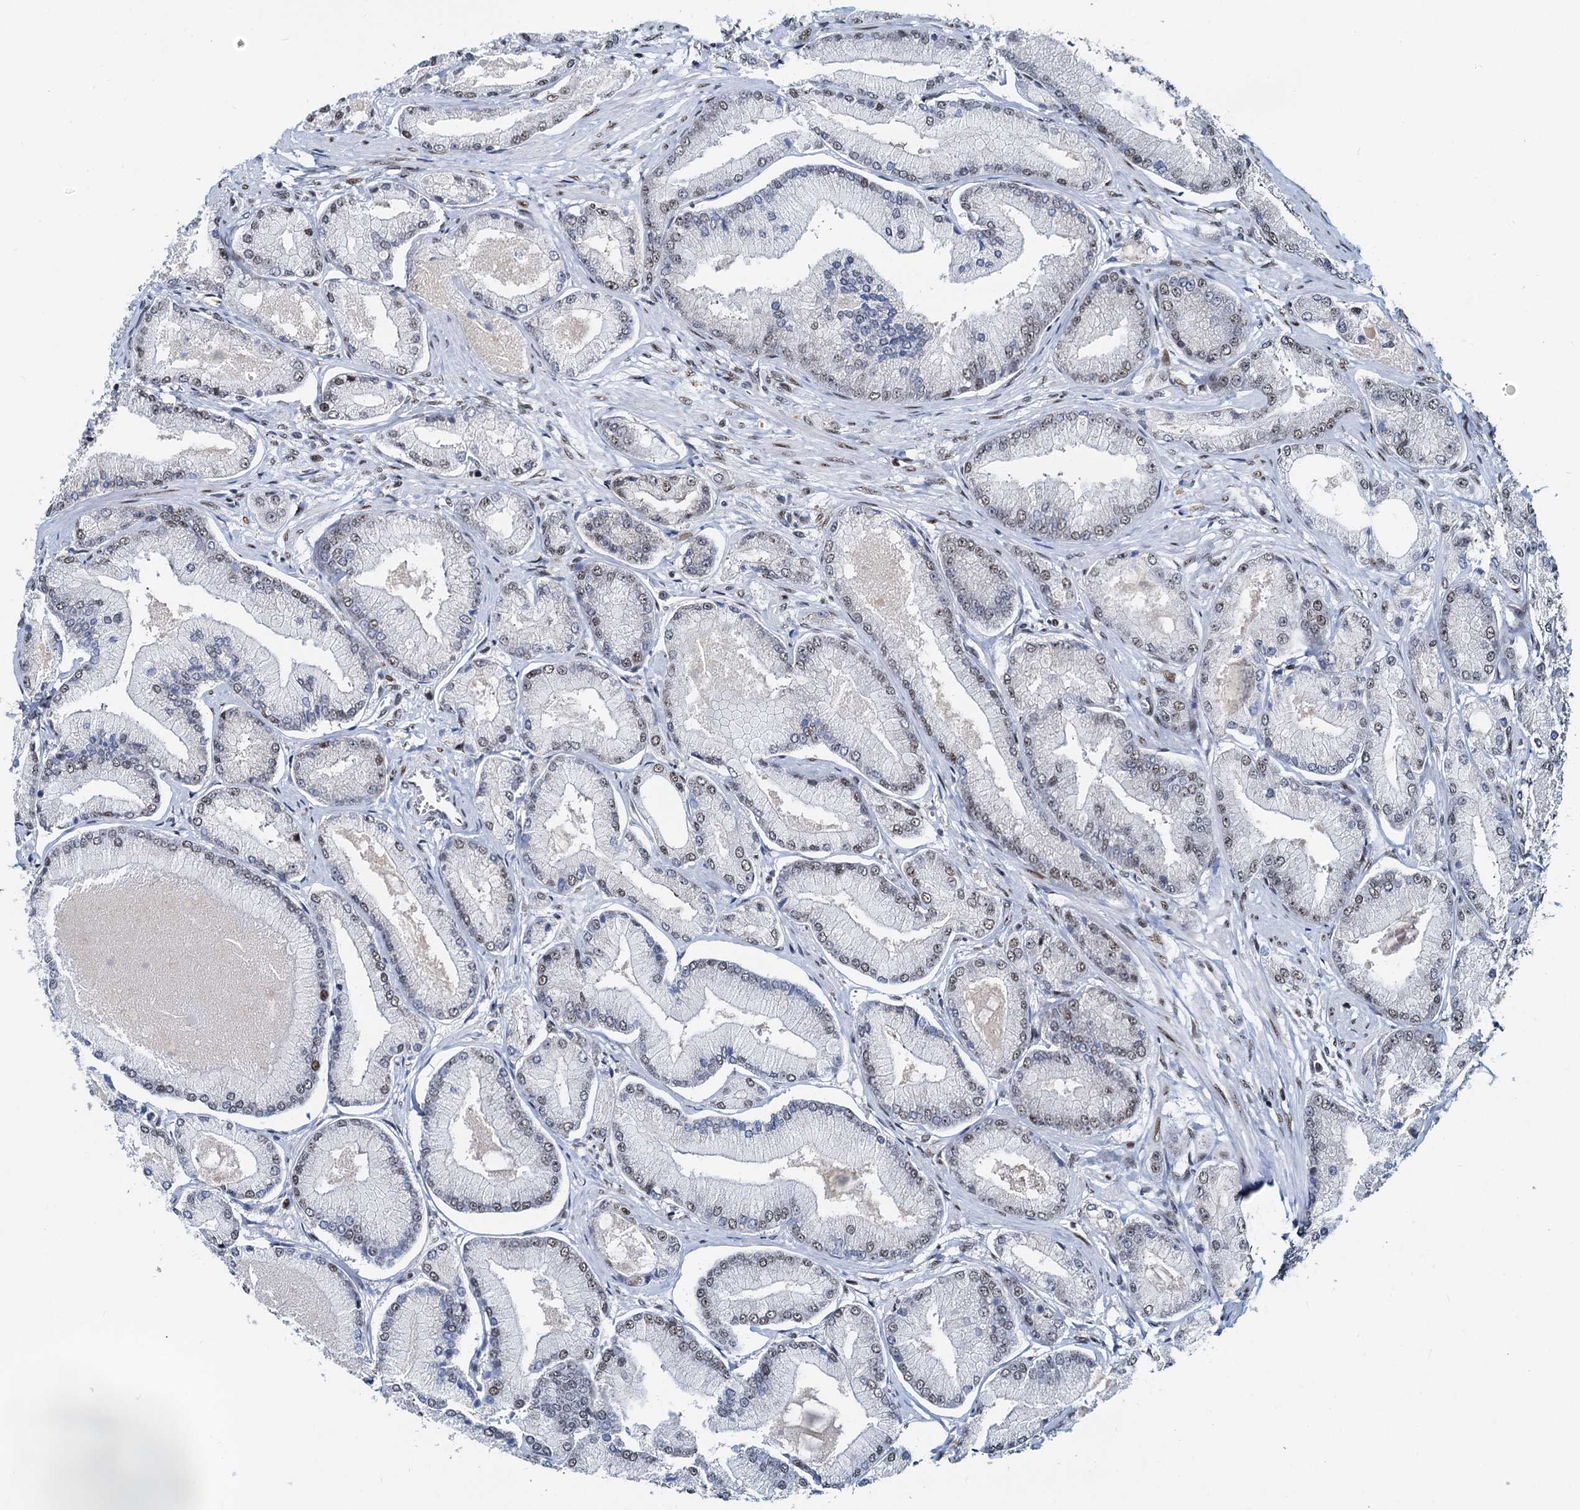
{"staining": {"intensity": "weak", "quantity": "<25%", "location": "nuclear"}, "tissue": "prostate cancer", "cell_type": "Tumor cells", "image_type": "cancer", "snomed": [{"axis": "morphology", "description": "Adenocarcinoma, Low grade"}, {"axis": "topography", "description": "Prostate"}], "caption": "The image reveals no staining of tumor cells in prostate cancer (adenocarcinoma (low-grade)). (DAB (3,3'-diaminobenzidine) immunohistochemistry (IHC), high magnification).", "gene": "RBM26", "patient": {"sex": "male", "age": 74}}